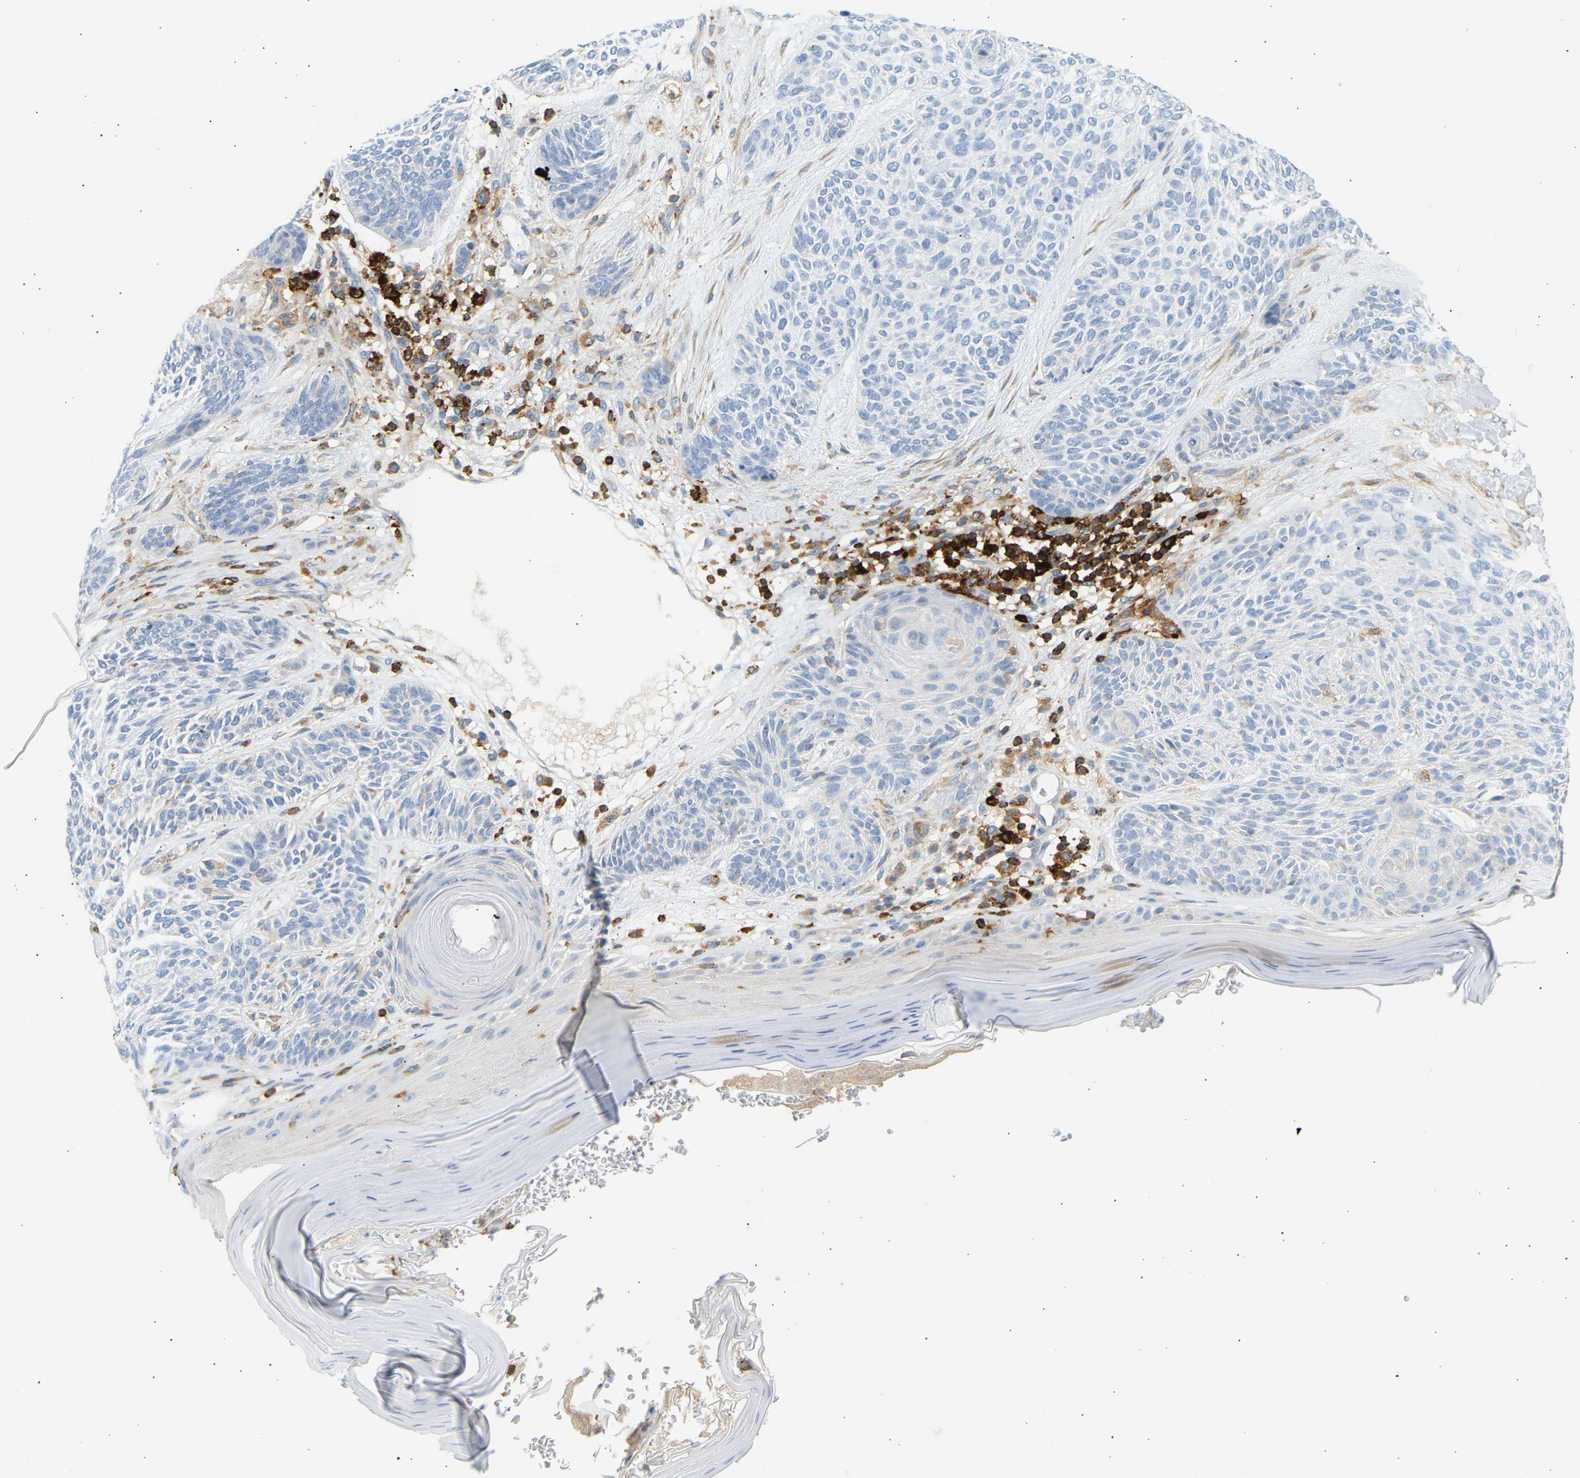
{"staining": {"intensity": "negative", "quantity": "none", "location": "none"}, "tissue": "skin cancer", "cell_type": "Tumor cells", "image_type": "cancer", "snomed": [{"axis": "morphology", "description": "Basal cell carcinoma"}, {"axis": "topography", "description": "Skin"}], "caption": "Photomicrograph shows no significant protein staining in tumor cells of basal cell carcinoma (skin).", "gene": "FNBP1", "patient": {"sex": "male", "age": 55}}